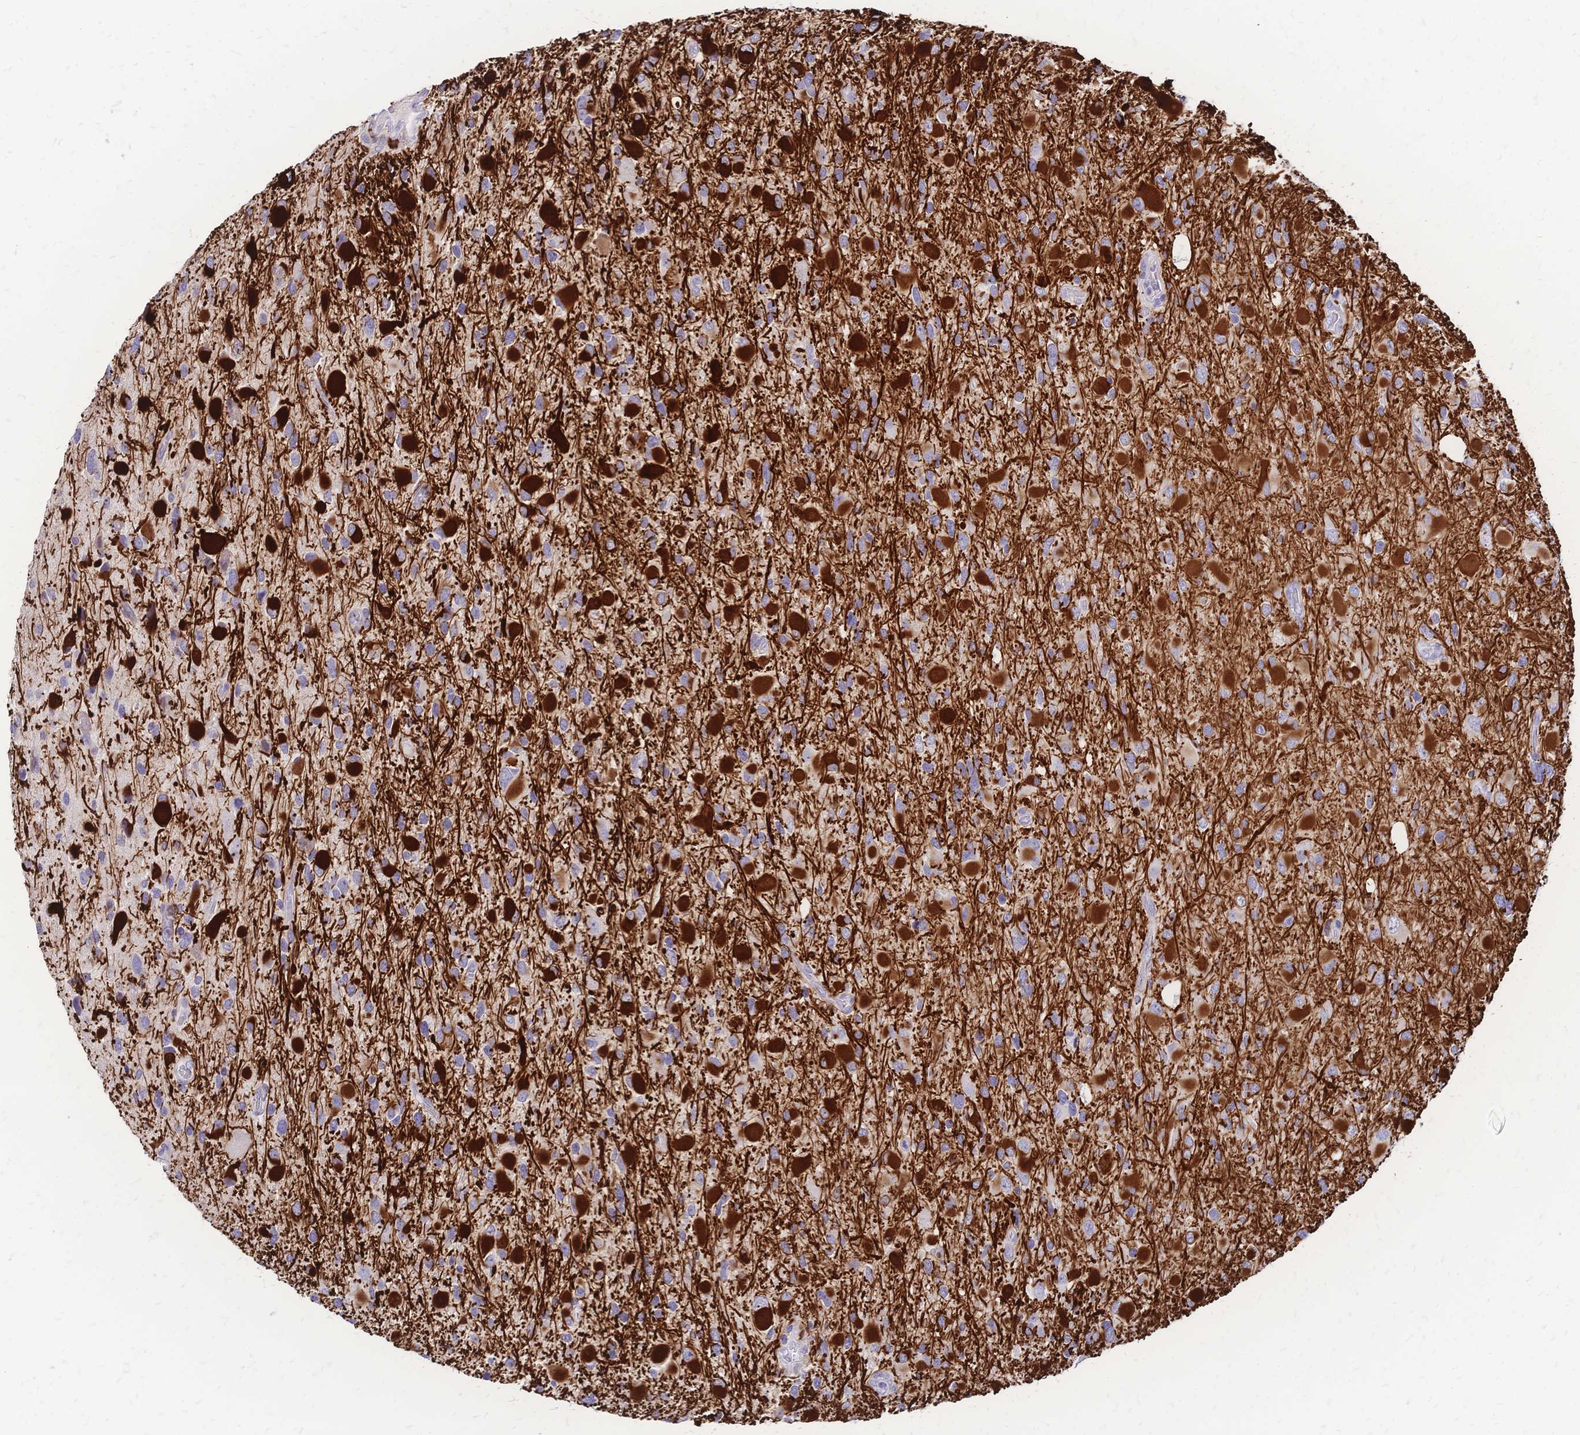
{"staining": {"intensity": "strong", "quantity": "<25%", "location": "cytoplasmic/membranous"}, "tissue": "glioma", "cell_type": "Tumor cells", "image_type": "cancer", "snomed": [{"axis": "morphology", "description": "Glioma, malignant, Low grade"}, {"axis": "topography", "description": "Brain"}], "caption": "This is an image of IHC staining of glioma, which shows strong positivity in the cytoplasmic/membranous of tumor cells.", "gene": "IL2RA", "patient": {"sex": "female", "age": 32}}